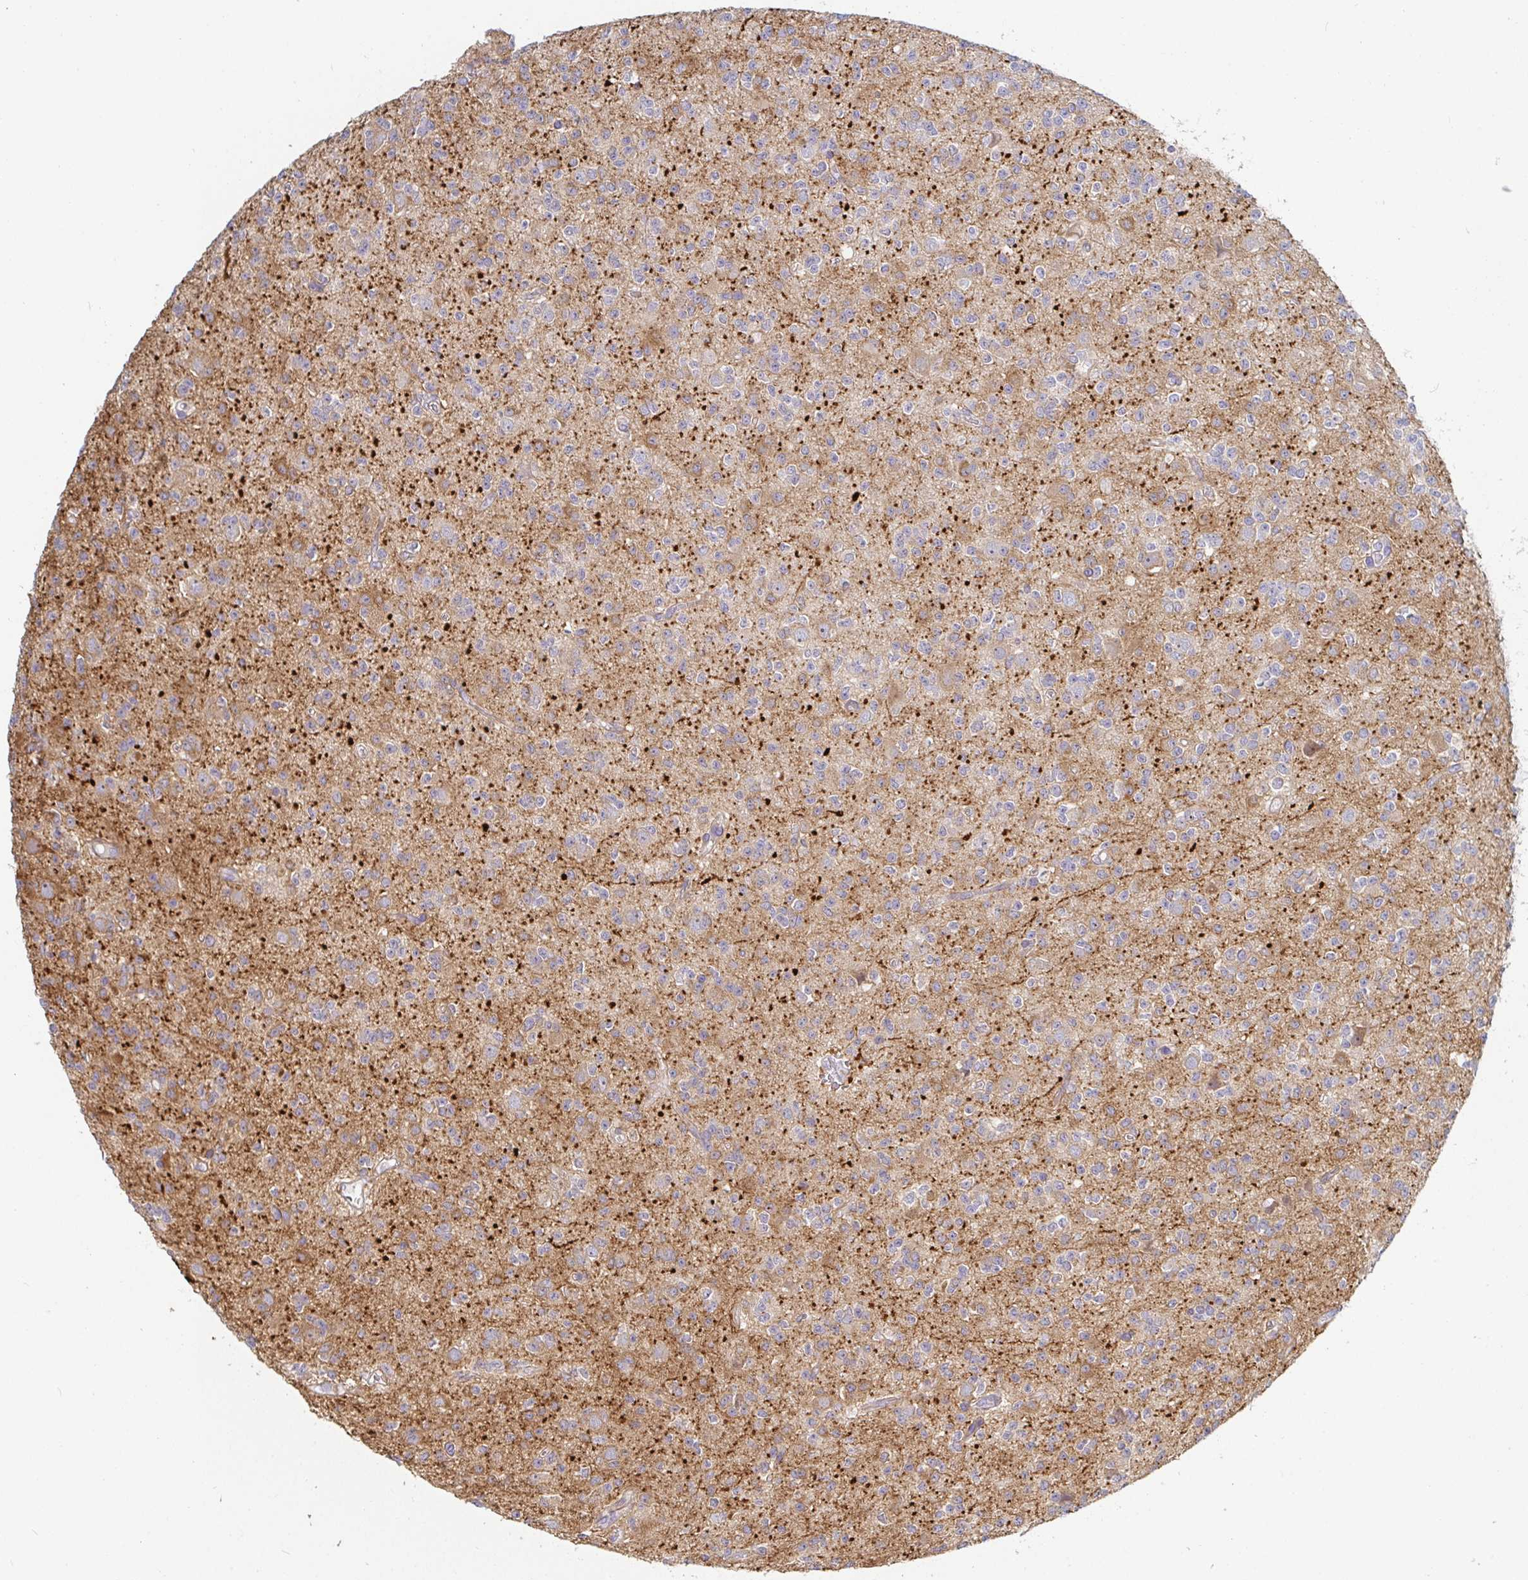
{"staining": {"intensity": "negative", "quantity": "none", "location": "none"}, "tissue": "glioma", "cell_type": "Tumor cells", "image_type": "cancer", "snomed": [{"axis": "morphology", "description": "Glioma, malignant, High grade"}, {"axis": "topography", "description": "Brain"}], "caption": "This is a histopathology image of immunohistochemistry staining of malignant high-grade glioma, which shows no positivity in tumor cells.", "gene": "SSH2", "patient": {"sex": "male", "age": 36}}